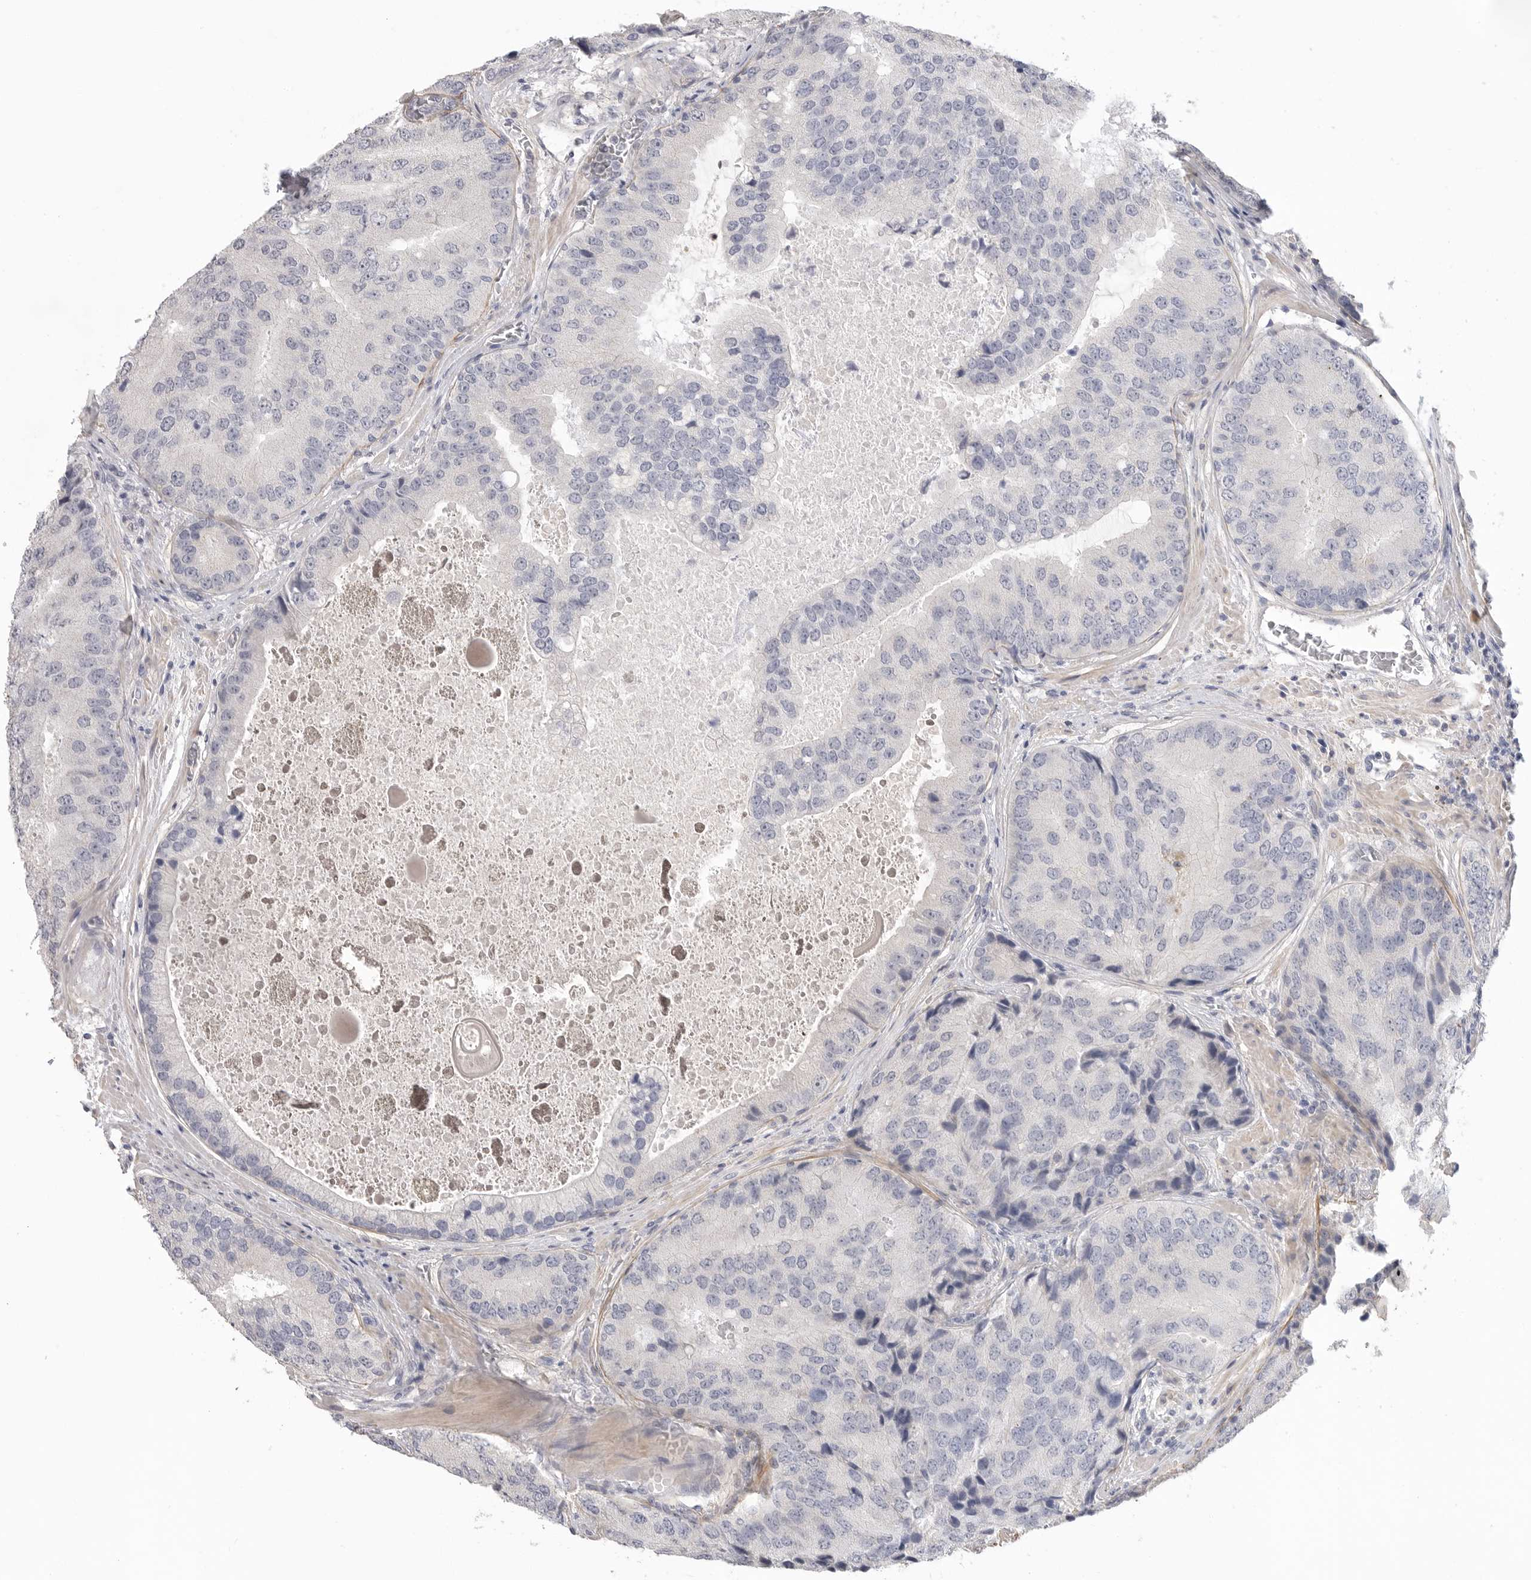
{"staining": {"intensity": "negative", "quantity": "none", "location": "none"}, "tissue": "prostate cancer", "cell_type": "Tumor cells", "image_type": "cancer", "snomed": [{"axis": "morphology", "description": "Adenocarcinoma, High grade"}, {"axis": "topography", "description": "Prostate"}], "caption": "Prostate adenocarcinoma (high-grade) was stained to show a protein in brown. There is no significant expression in tumor cells. (Stains: DAB (3,3'-diaminobenzidine) immunohistochemistry (IHC) with hematoxylin counter stain, Microscopy: brightfield microscopy at high magnification).", "gene": "FBN2", "patient": {"sex": "male", "age": 70}}